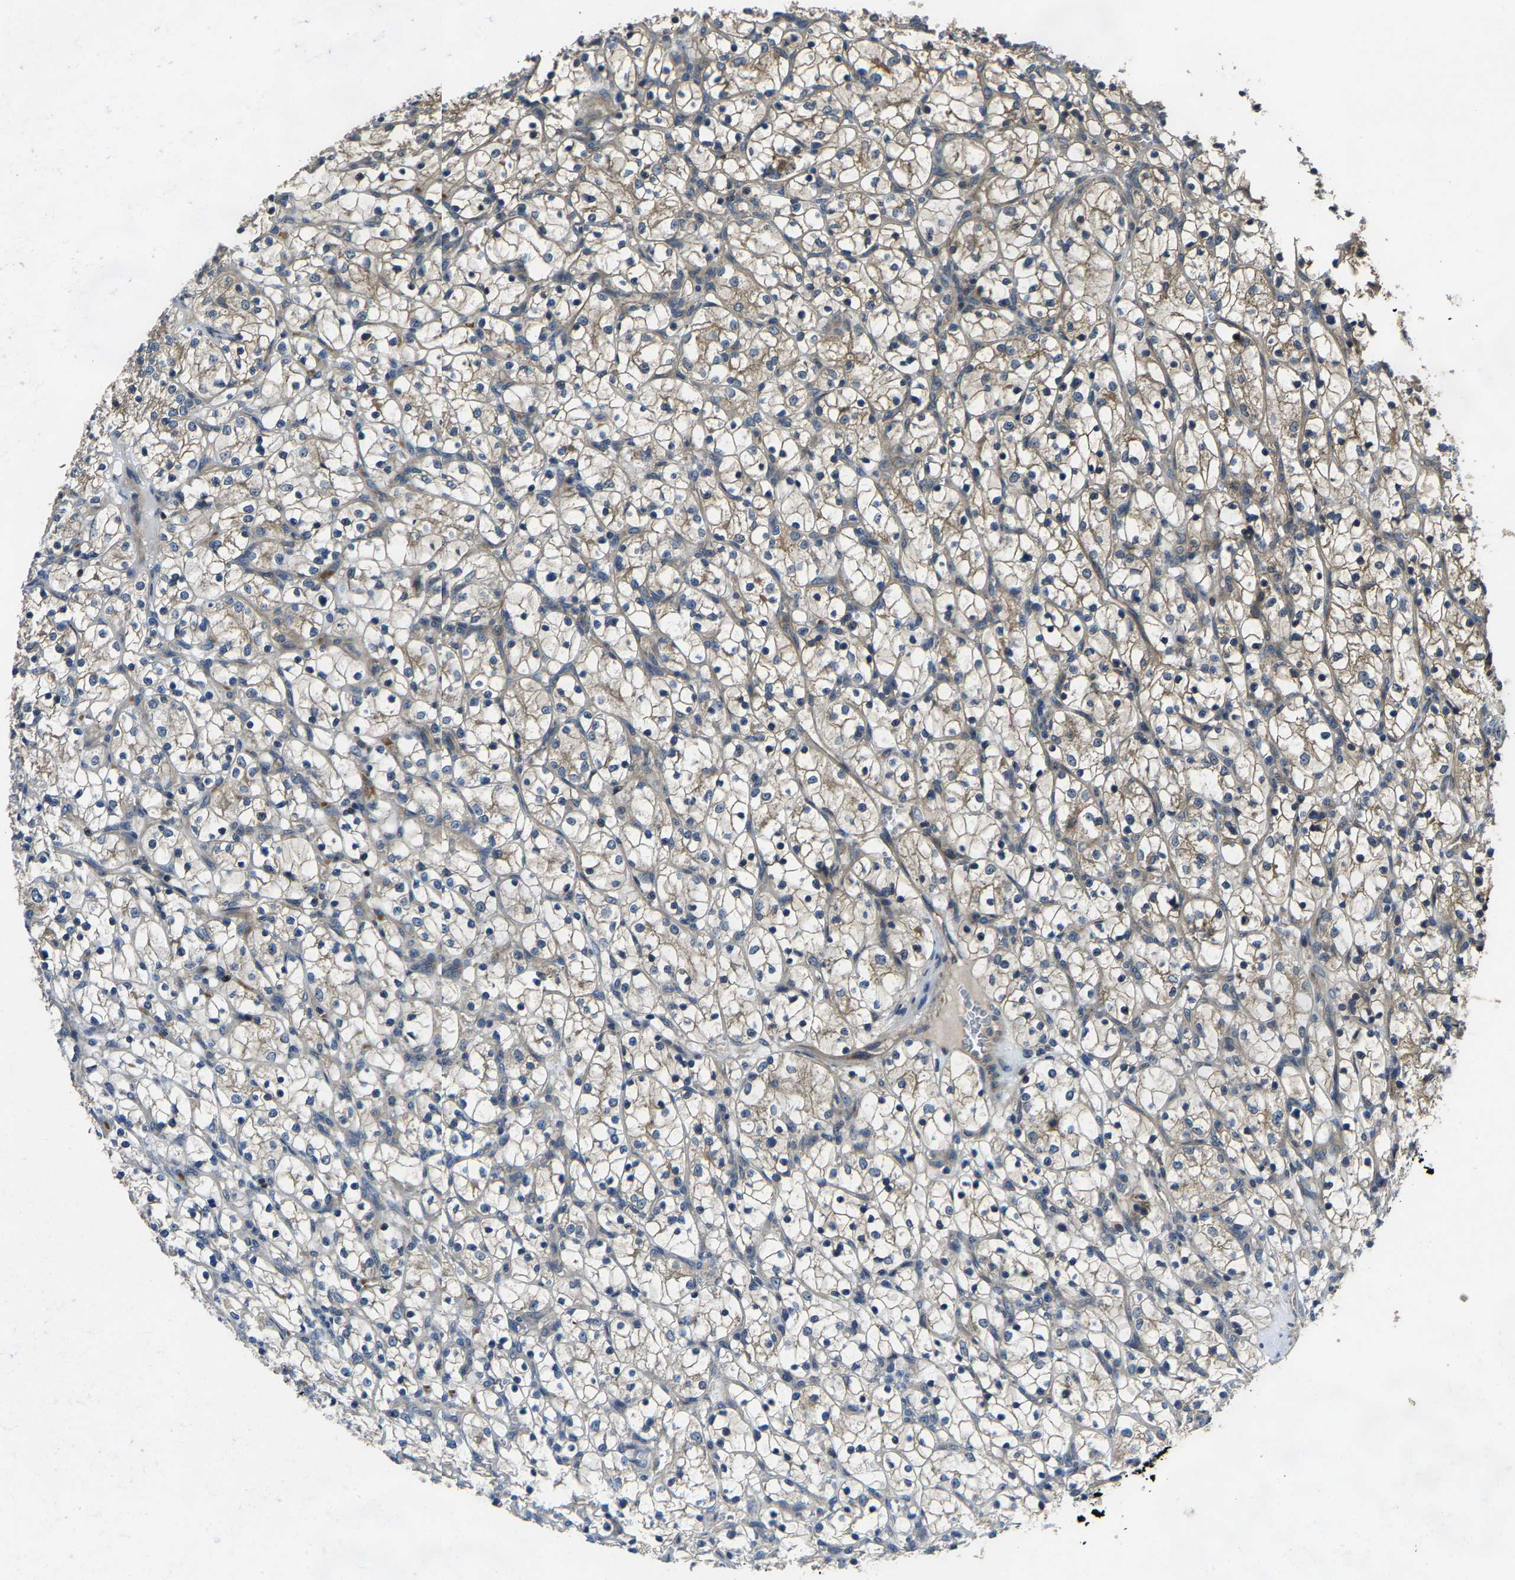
{"staining": {"intensity": "weak", "quantity": ">75%", "location": "cytoplasmic/membranous"}, "tissue": "renal cancer", "cell_type": "Tumor cells", "image_type": "cancer", "snomed": [{"axis": "morphology", "description": "Adenocarcinoma, NOS"}, {"axis": "topography", "description": "Kidney"}], "caption": "Immunohistochemistry staining of adenocarcinoma (renal), which reveals low levels of weak cytoplasmic/membranous staining in approximately >75% of tumor cells indicating weak cytoplasmic/membranous protein staining. The staining was performed using DAB (3,3'-diaminobenzidine) (brown) for protein detection and nuclei were counterstained in hematoxylin (blue).", "gene": "AGBL3", "patient": {"sex": "female", "age": 69}}